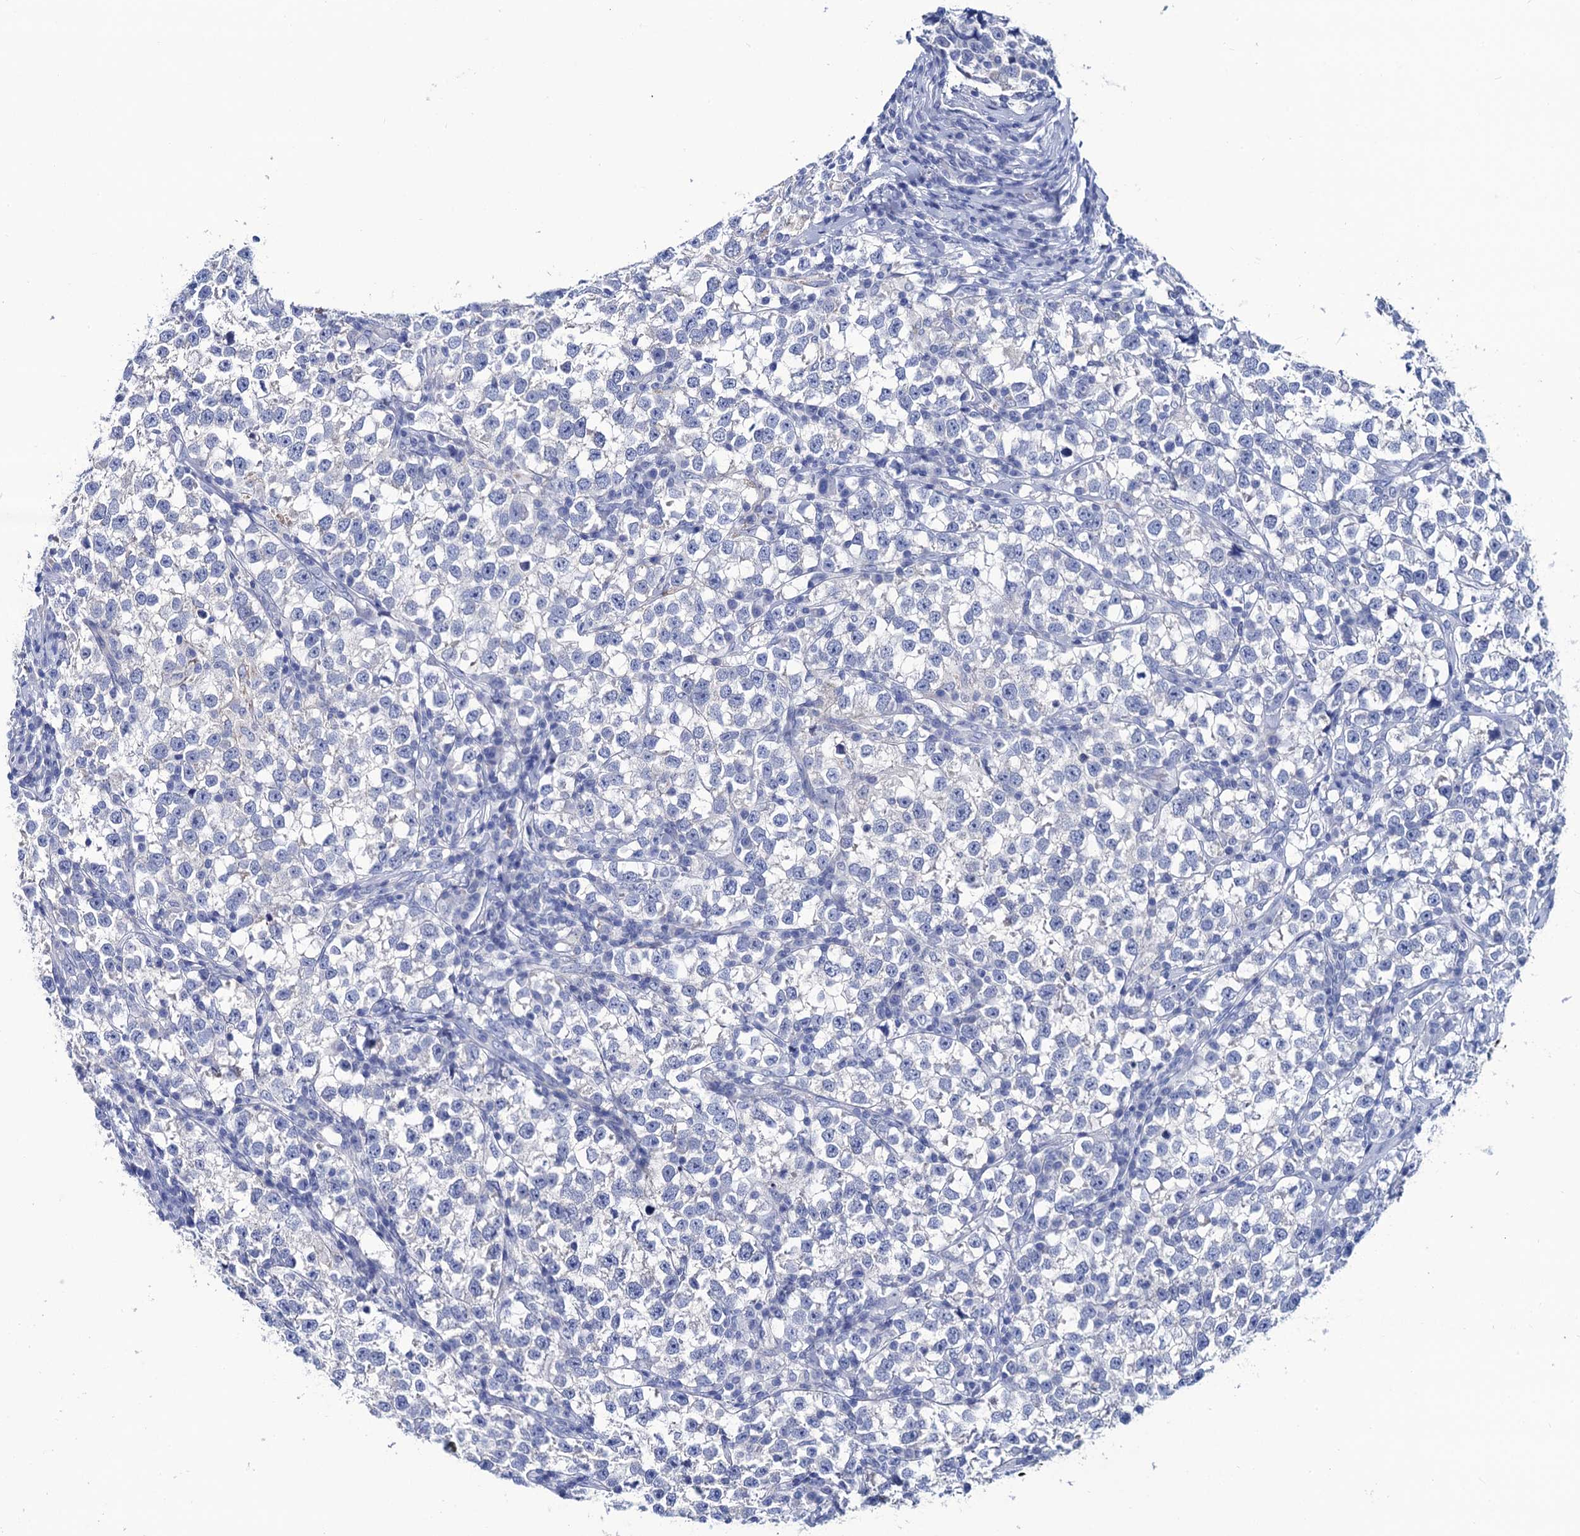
{"staining": {"intensity": "negative", "quantity": "none", "location": "none"}, "tissue": "testis cancer", "cell_type": "Tumor cells", "image_type": "cancer", "snomed": [{"axis": "morphology", "description": "Normal tissue, NOS"}, {"axis": "morphology", "description": "Seminoma, NOS"}, {"axis": "topography", "description": "Testis"}], "caption": "Tumor cells show no significant positivity in testis cancer (seminoma).", "gene": "RAB3IP", "patient": {"sex": "male", "age": 43}}